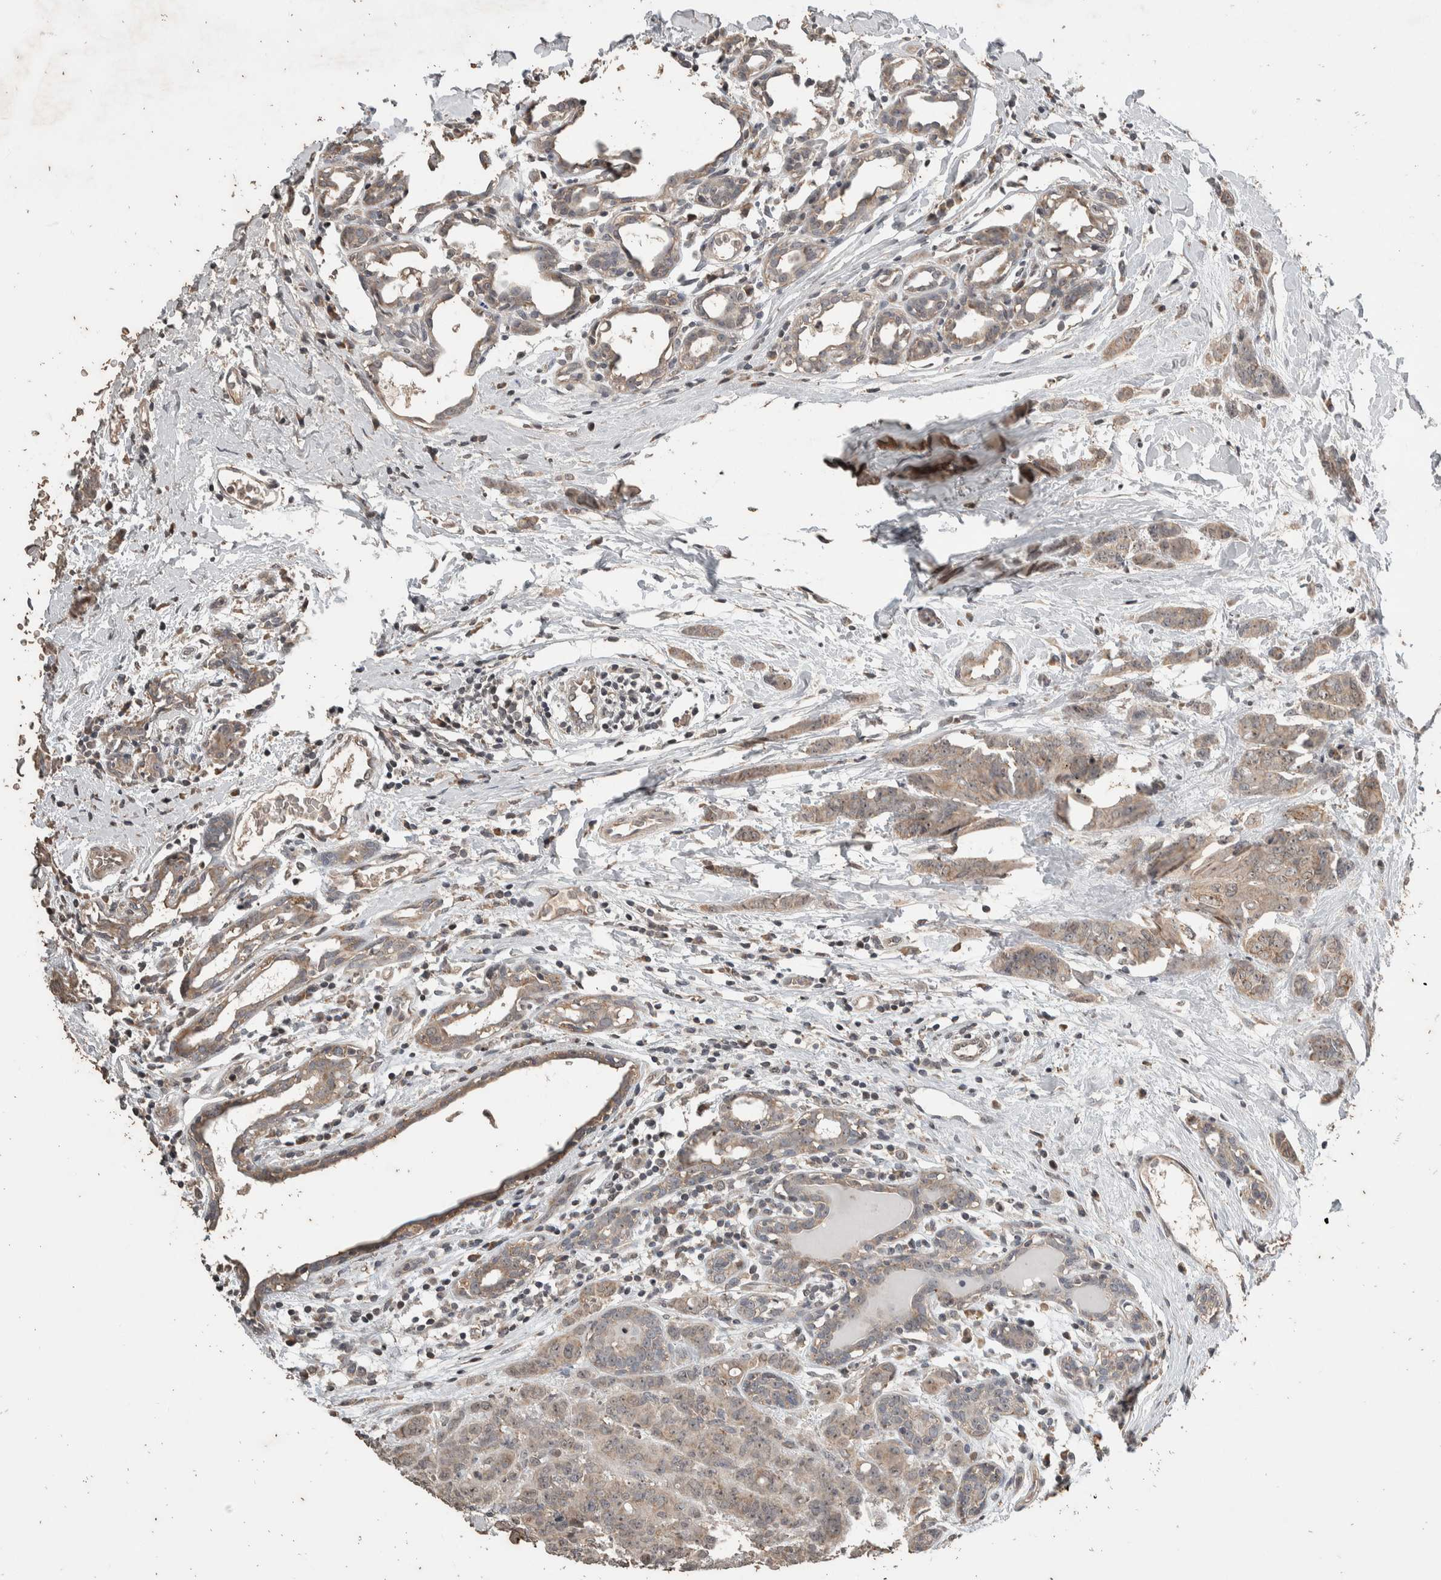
{"staining": {"intensity": "weak", "quantity": "25%-75%", "location": "cytoplasmic/membranous"}, "tissue": "breast cancer", "cell_type": "Tumor cells", "image_type": "cancer", "snomed": [{"axis": "morphology", "description": "Normal tissue, NOS"}, {"axis": "morphology", "description": "Duct carcinoma"}, {"axis": "topography", "description": "Breast"}], "caption": "Brown immunohistochemical staining in breast cancer (infiltrating ductal carcinoma) reveals weak cytoplasmic/membranous positivity in about 25%-75% of tumor cells.", "gene": "ATXN7L1", "patient": {"sex": "female", "age": 40}}